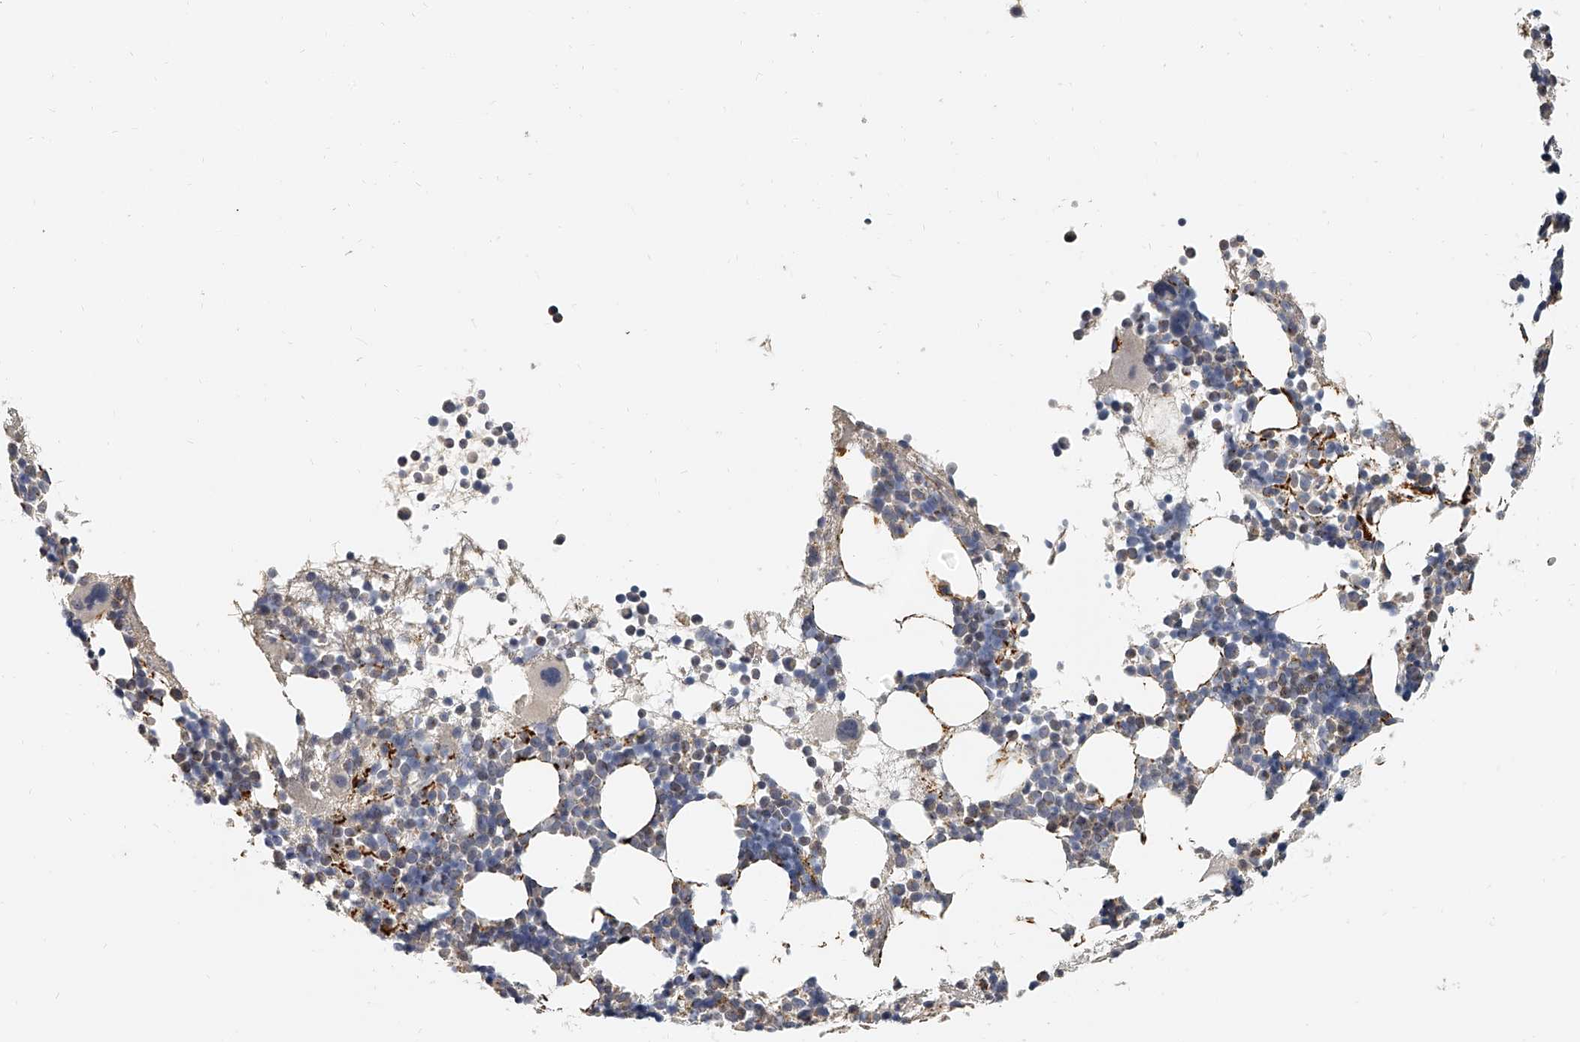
{"staining": {"intensity": "weak", "quantity": "<25%", "location": "cytoplasmic/membranous"}, "tissue": "bone marrow", "cell_type": "Hematopoietic cells", "image_type": "normal", "snomed": [{"axis": "morphology", "description": "Normal tissue, NOS"}, {"axis": "topography", "description": "Bone marrow"}], "caption": "IHC of unremarkable human bone marrow shows no expression in hematopoietic cells.", "gene": "KLHL7", "patient": {"sex": "female", "age": 57}}